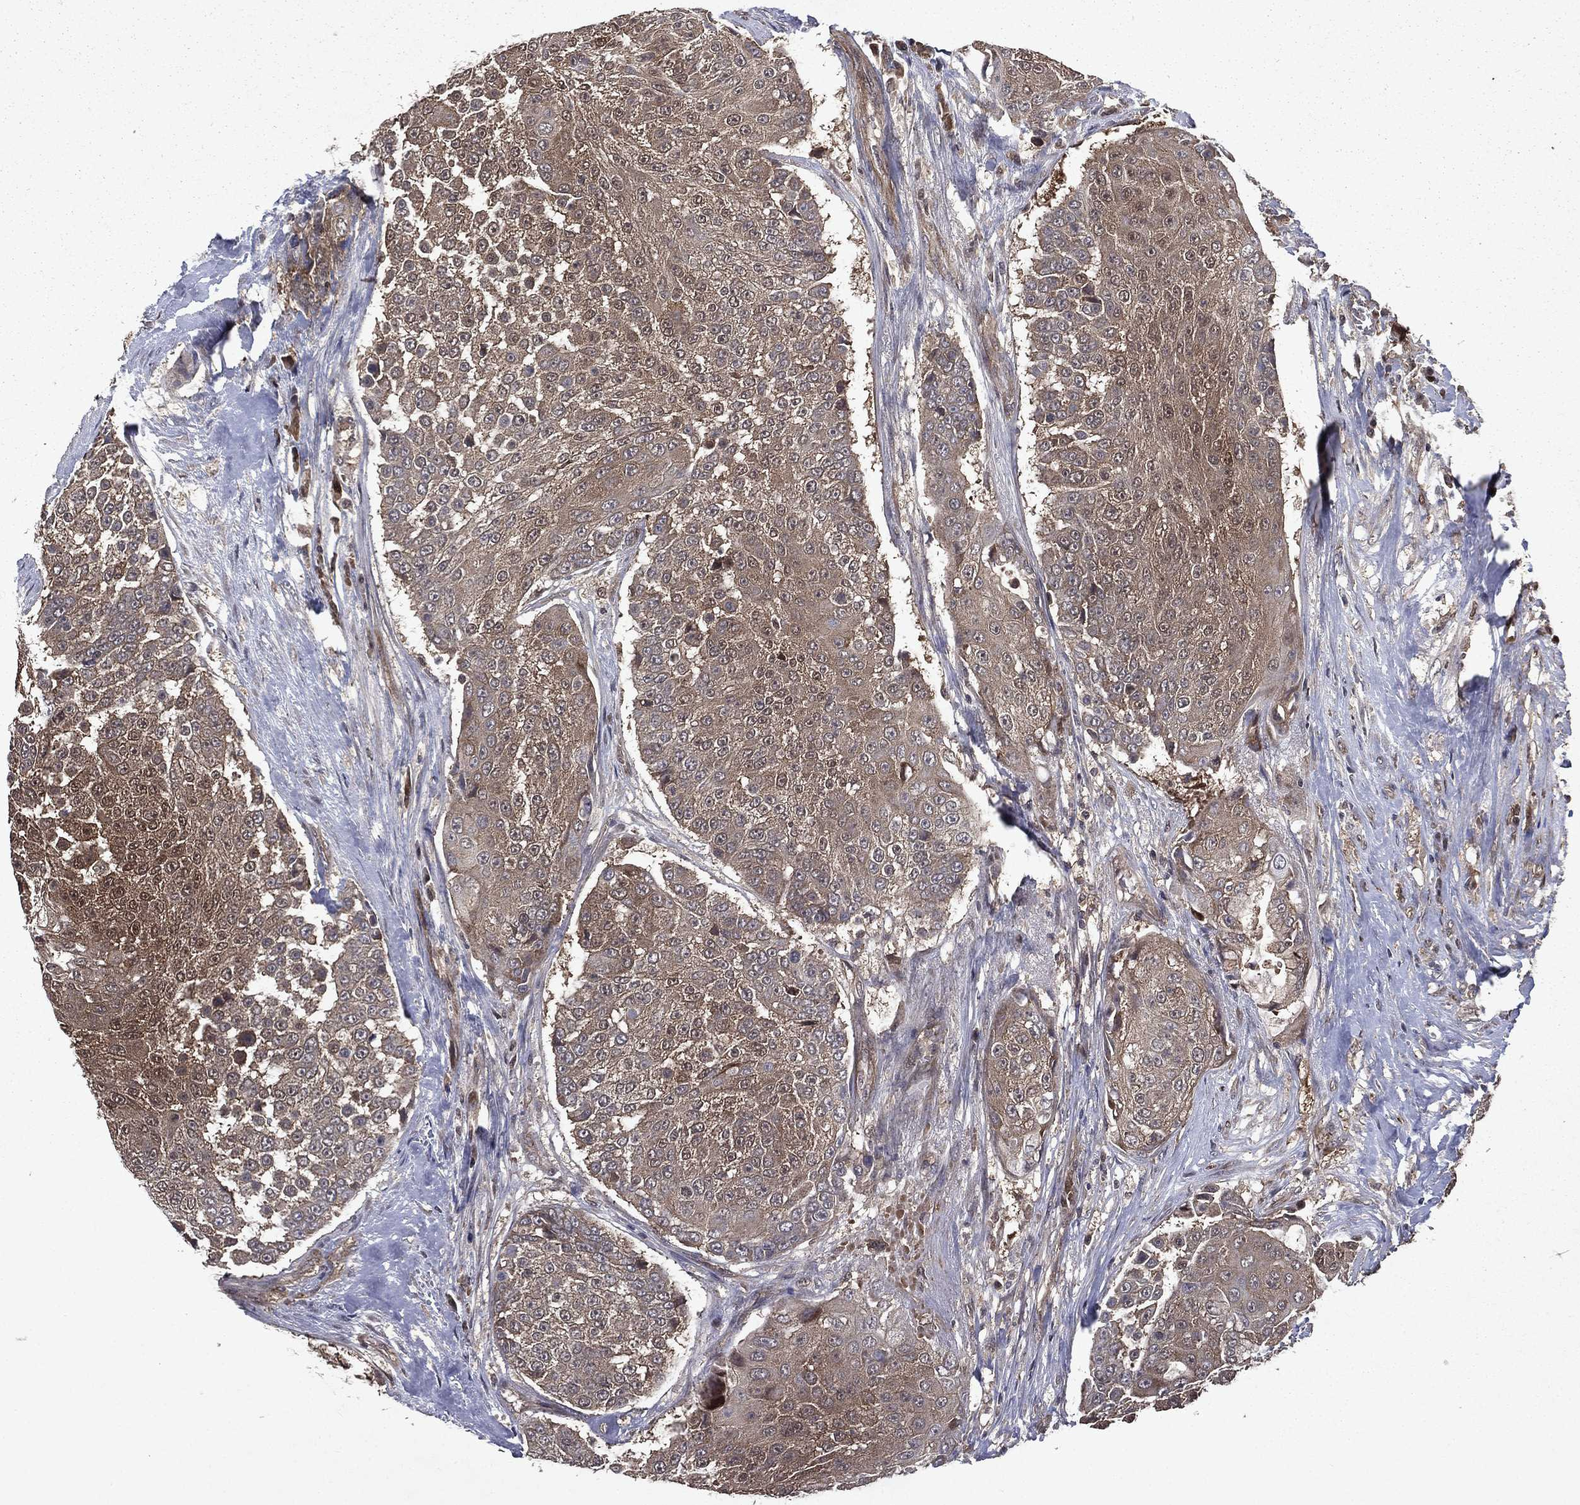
{"staining": {"intensity": "moderate", "quantity": "25%-75%", "location": "cytoplasmic/membranous"}, "tissue": "urothelial cancer", "cell_type": "Tumor cells", "image_type": "cancer", "snomed": [{"axis": "morphology", "description": "Urothelial carcinoma, High grade"}, {"axis": "topography", "description": "Urinary bladder"}], "caption": "Urothelial carcinoma (high-grade) was stained to show a protein in brown. There is medium levels of moderate cytoplasmic/membranous staining in approximately 25%-75% of tumor cells.", "gene": "FGD1", "patient": {"sex": "female", "age": 63}}